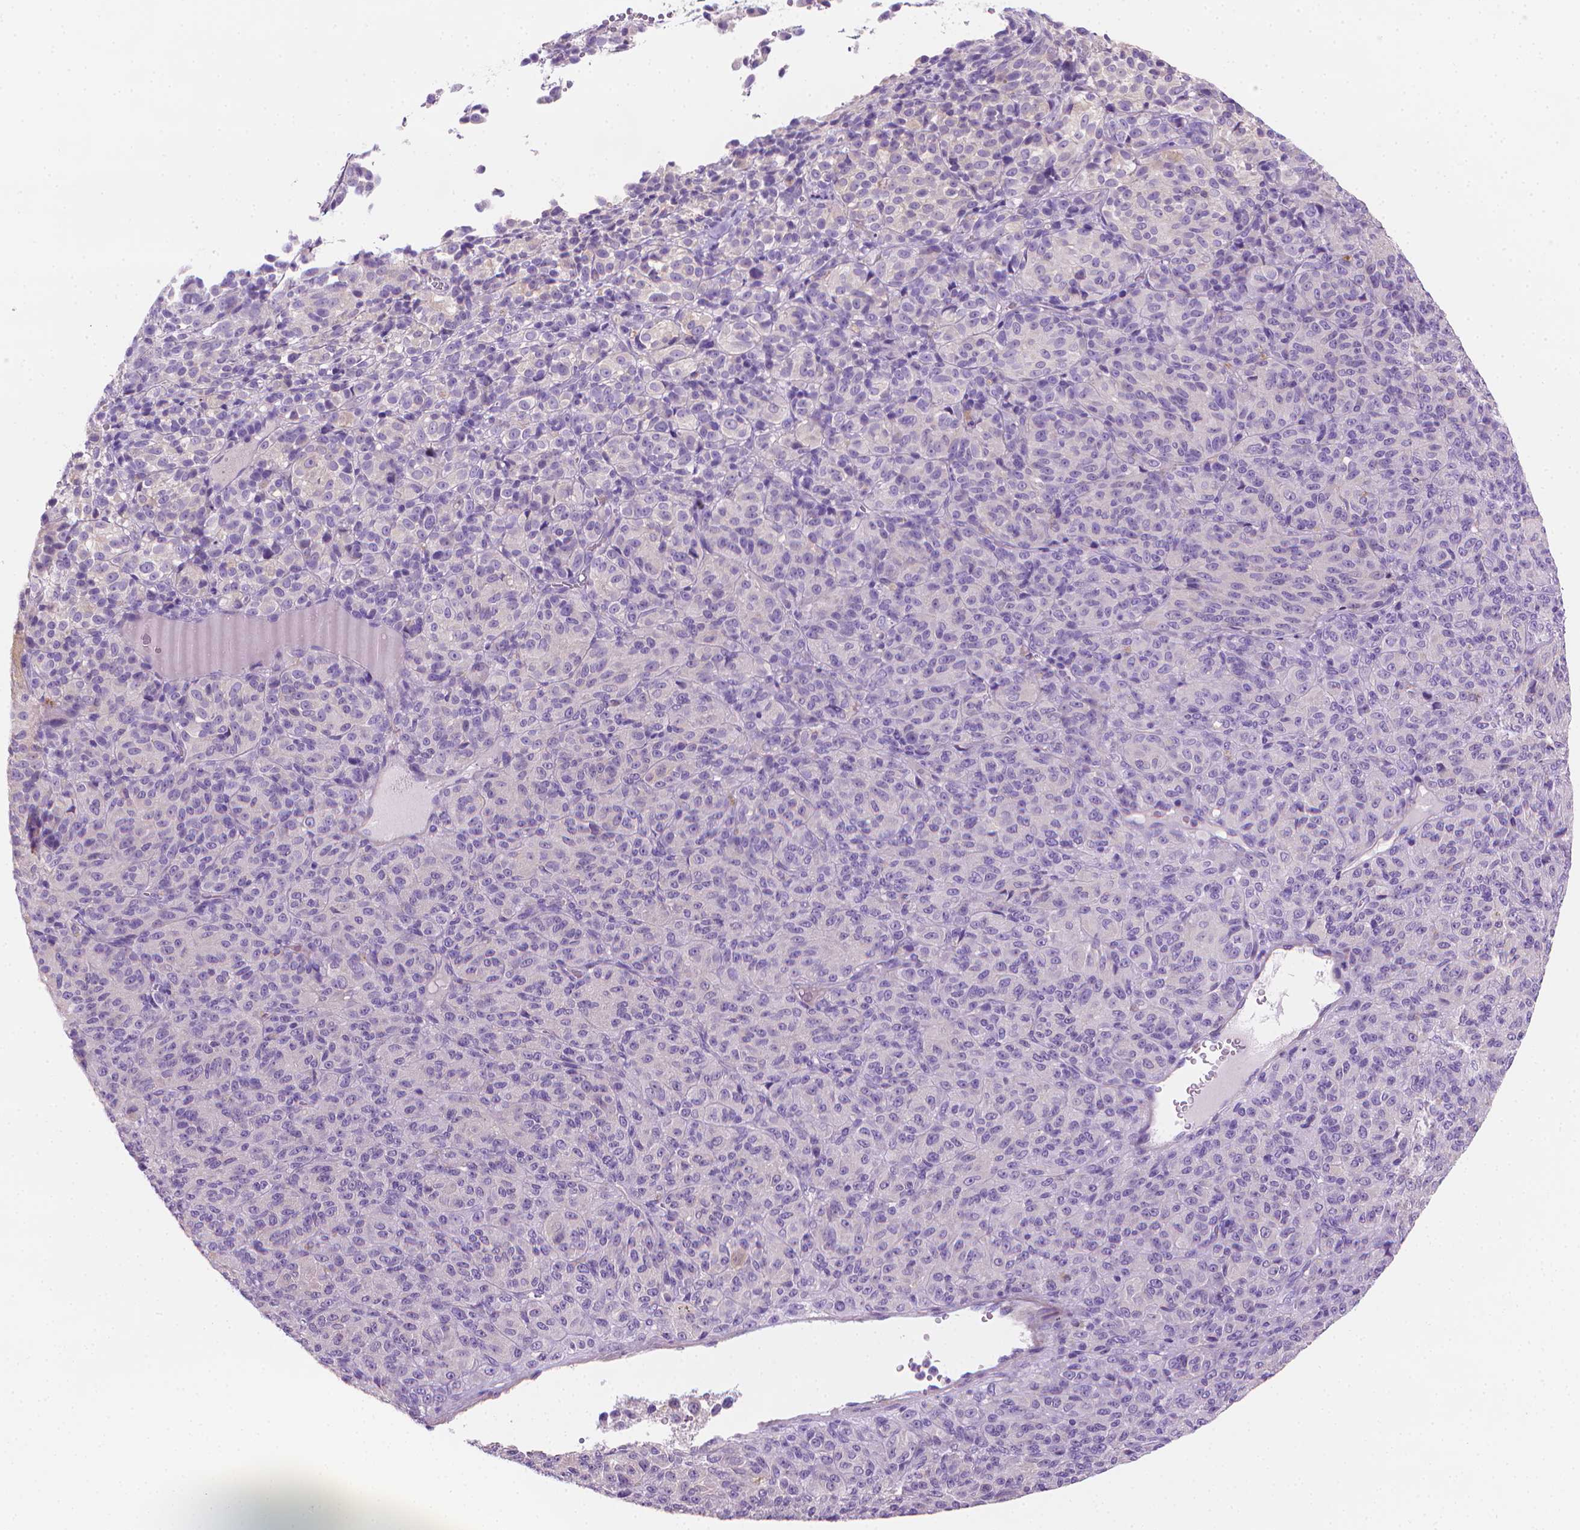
{"staining": {"intensity": "negative", "quantity": "none", "location": "none"}, "tissue": "melanoma", "cell_type": "Tumor cells", "image_type": "cancer", "snomed": [{"axis": "morphology", "description": "Malignant melanoma, Metastatic site"}, {"axis": "topography", "description": "Brain"}], "caption": "Malignant melanoma (metastatic site) was stained to show a protein in brown. There is no significant expression in tumor cells. Nuclei are stained in blue.", "gene": "FASN", "patient": {"sex": "female", "age": 56}}